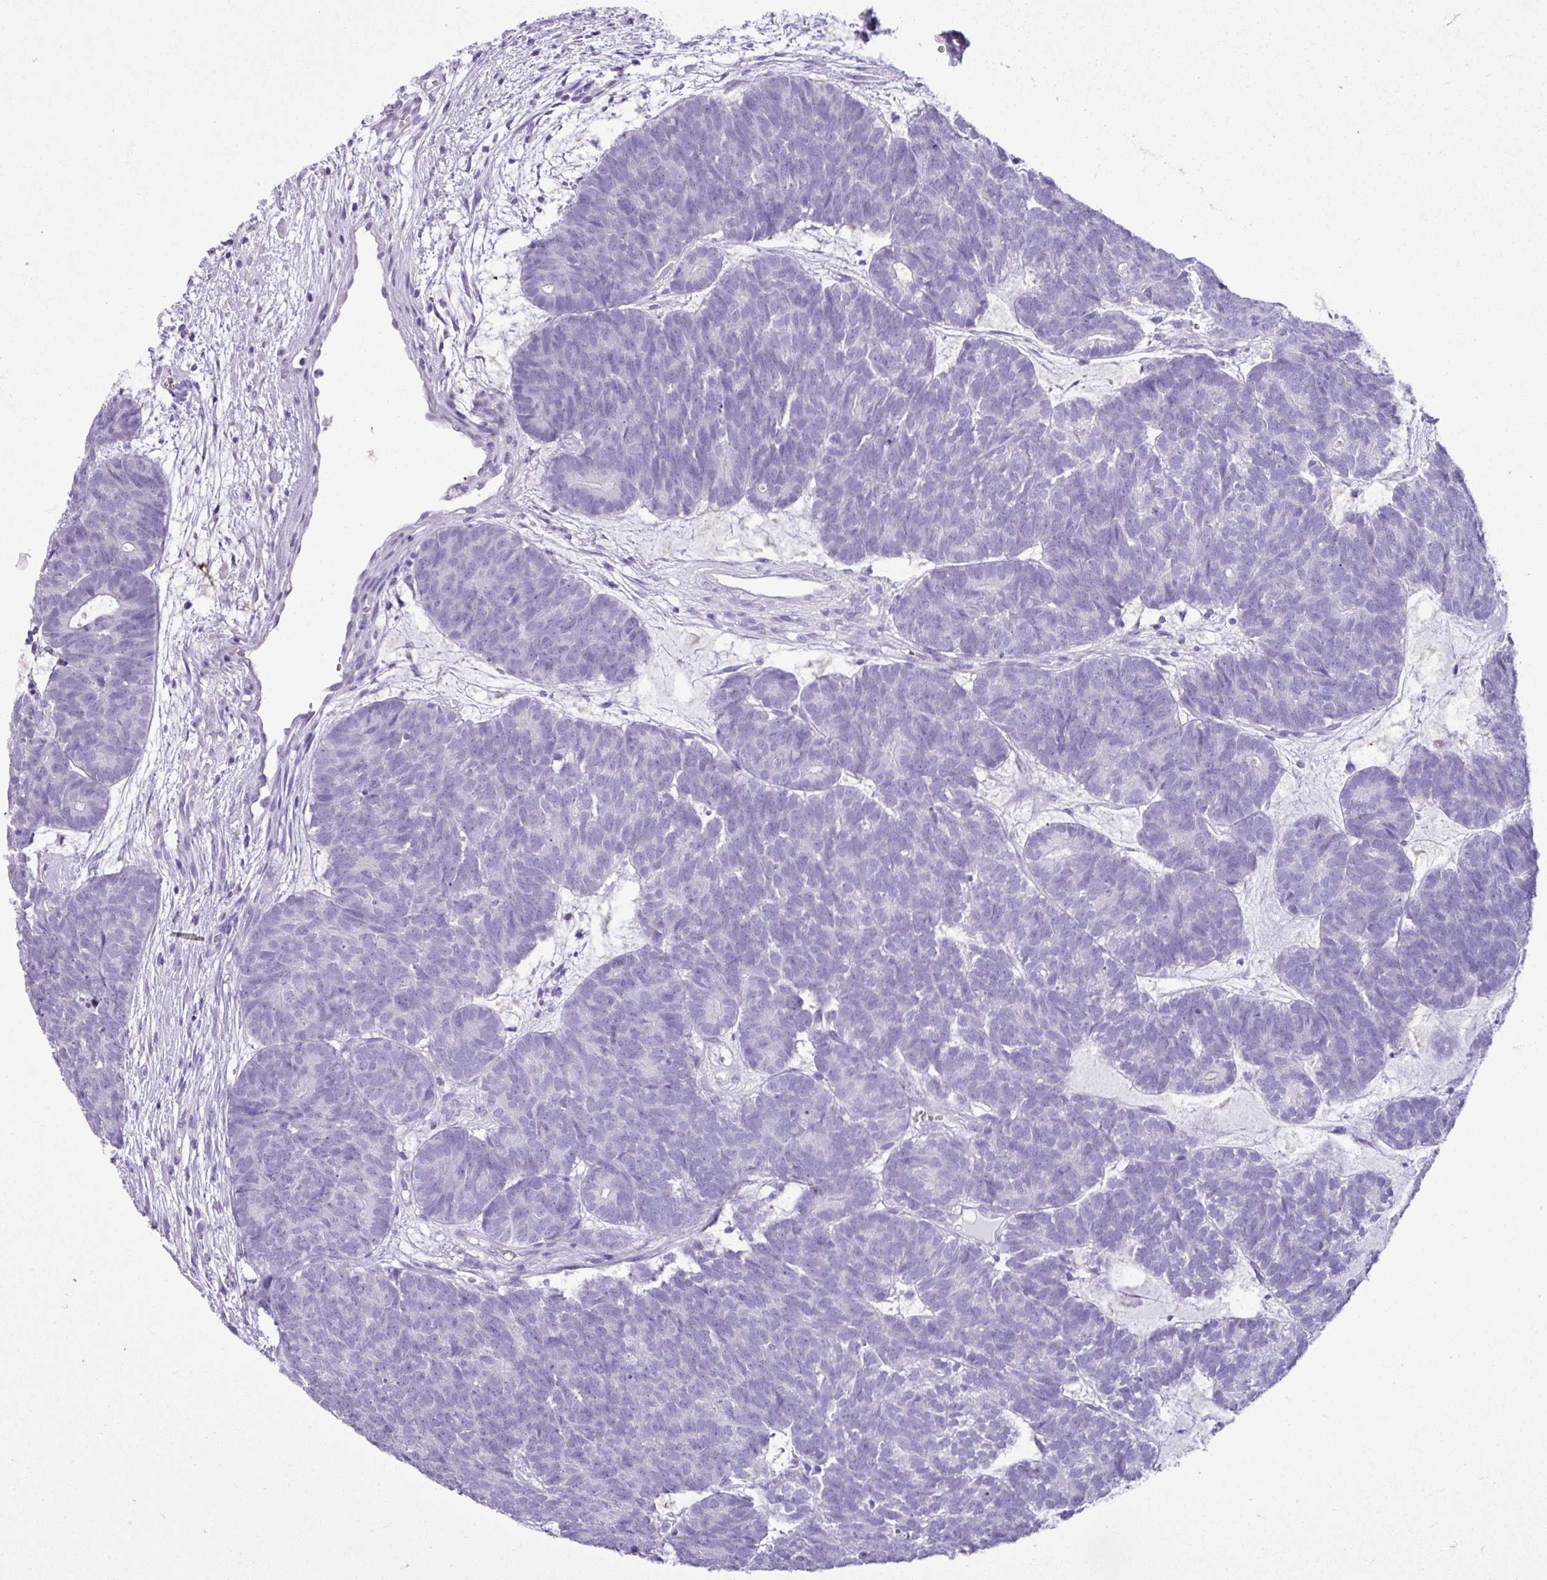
{"staining": {"intensity": "negative", "quantity": "none", "location": "none"}, "tissue": "head and neck cancer", "cell_type": "Tumor cells", "image_type": "cancer", "snomed": [{"axis": "morphology", "description": "Adenocarcinoma, NOS"}, {"axis": "topography", "description": "Head-Neck"}], "caption": "IHC of adenocarcinoma (head and neck) shows no staining in tumor cells. (Brightfield microscopy of DAB (3,3'-diaminobenzidine) IHC at high magnification).", "gene": "ZSCAN5A", "patient": {"sex": "female", "age": 81}}